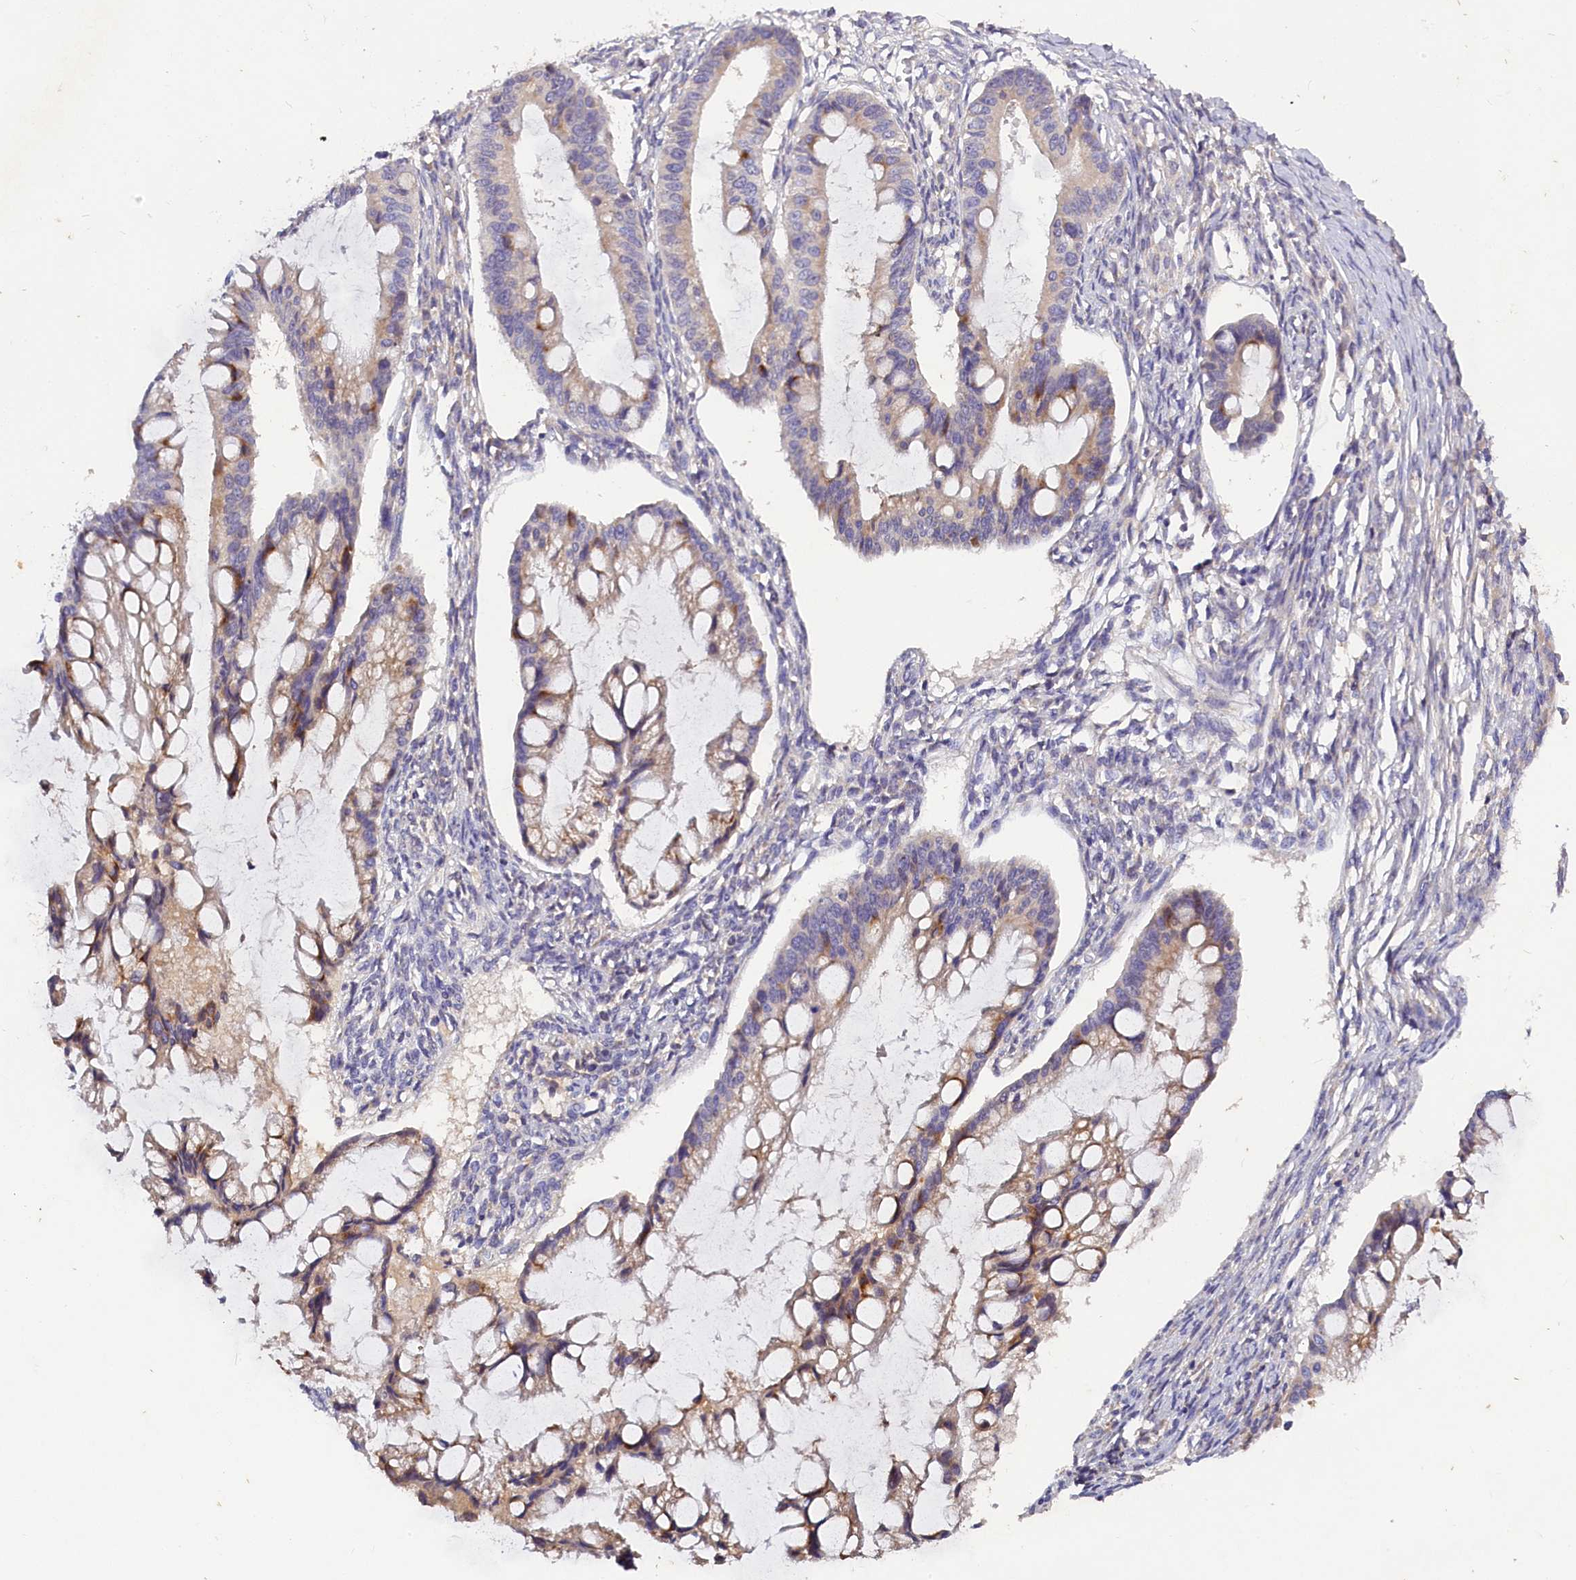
{"staining": {"intensity": "weak", "quantity": "<25%", "location": "cytoplasmic/membranous"}, "tissue": "ovarian cancer", "cell_type": "Tumor cells", "image_type": "cancer", "snomed": [{"axis": "morphology", "description": "Cystadenocarcinoma, mucinous, NOS"}, {"axis": "topography", "description": "Ovary"}], "caption": "DAB immunohistochemical staining of ovarian cancer (mucinous cystadenocarcinoma) demonstrates no significant positivity in tumor cells. (DAB (3,3'-diaminobenzidine) immunohistochemistry (IHC), high magnification).", "gene": "ST7L", "patient": {"sex": "female", "age": 73}}